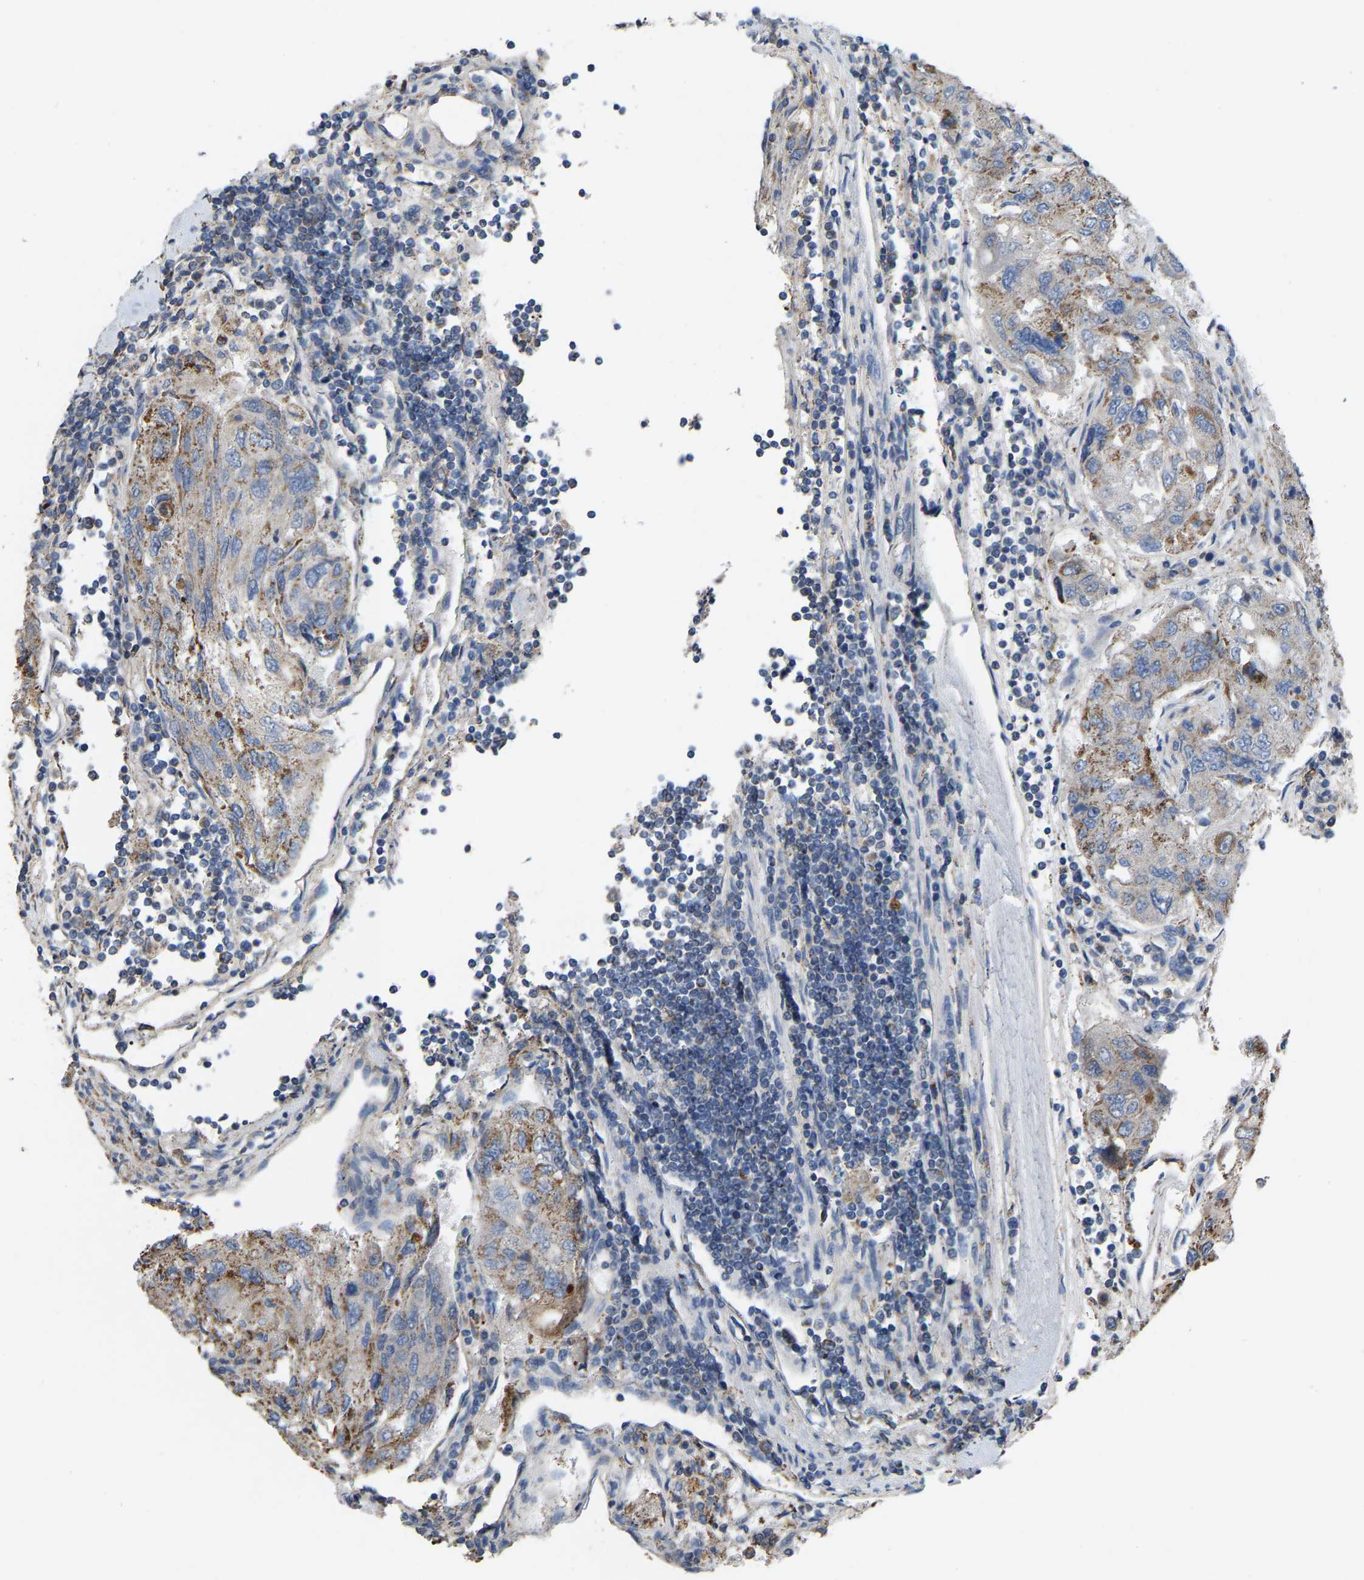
{"staining": {"intensity": "moderate", "quantity": "25%-75%", "location": "cytoplasmic/membranous"}, "tissue": "urothelial cancer", "cell_type": "Tumor cells", "image_type": "cancer", "snomed": [{"axis": "morphology", "description": "Urothelial carcinoma, High grade"}, {"axis": "topography", "description": "Lymph node"}, {"axis": "topography", "description": "Urinary bladder"}], "caption": "Urothelial cancer tissue exhibits moderate cytoplasmic/membranous expression in approximately 25%-75% of tumor cells, visualized by immunohistochemistry.", "gene": "BCL10", "patient": {"sex": "male", "age": 51}}